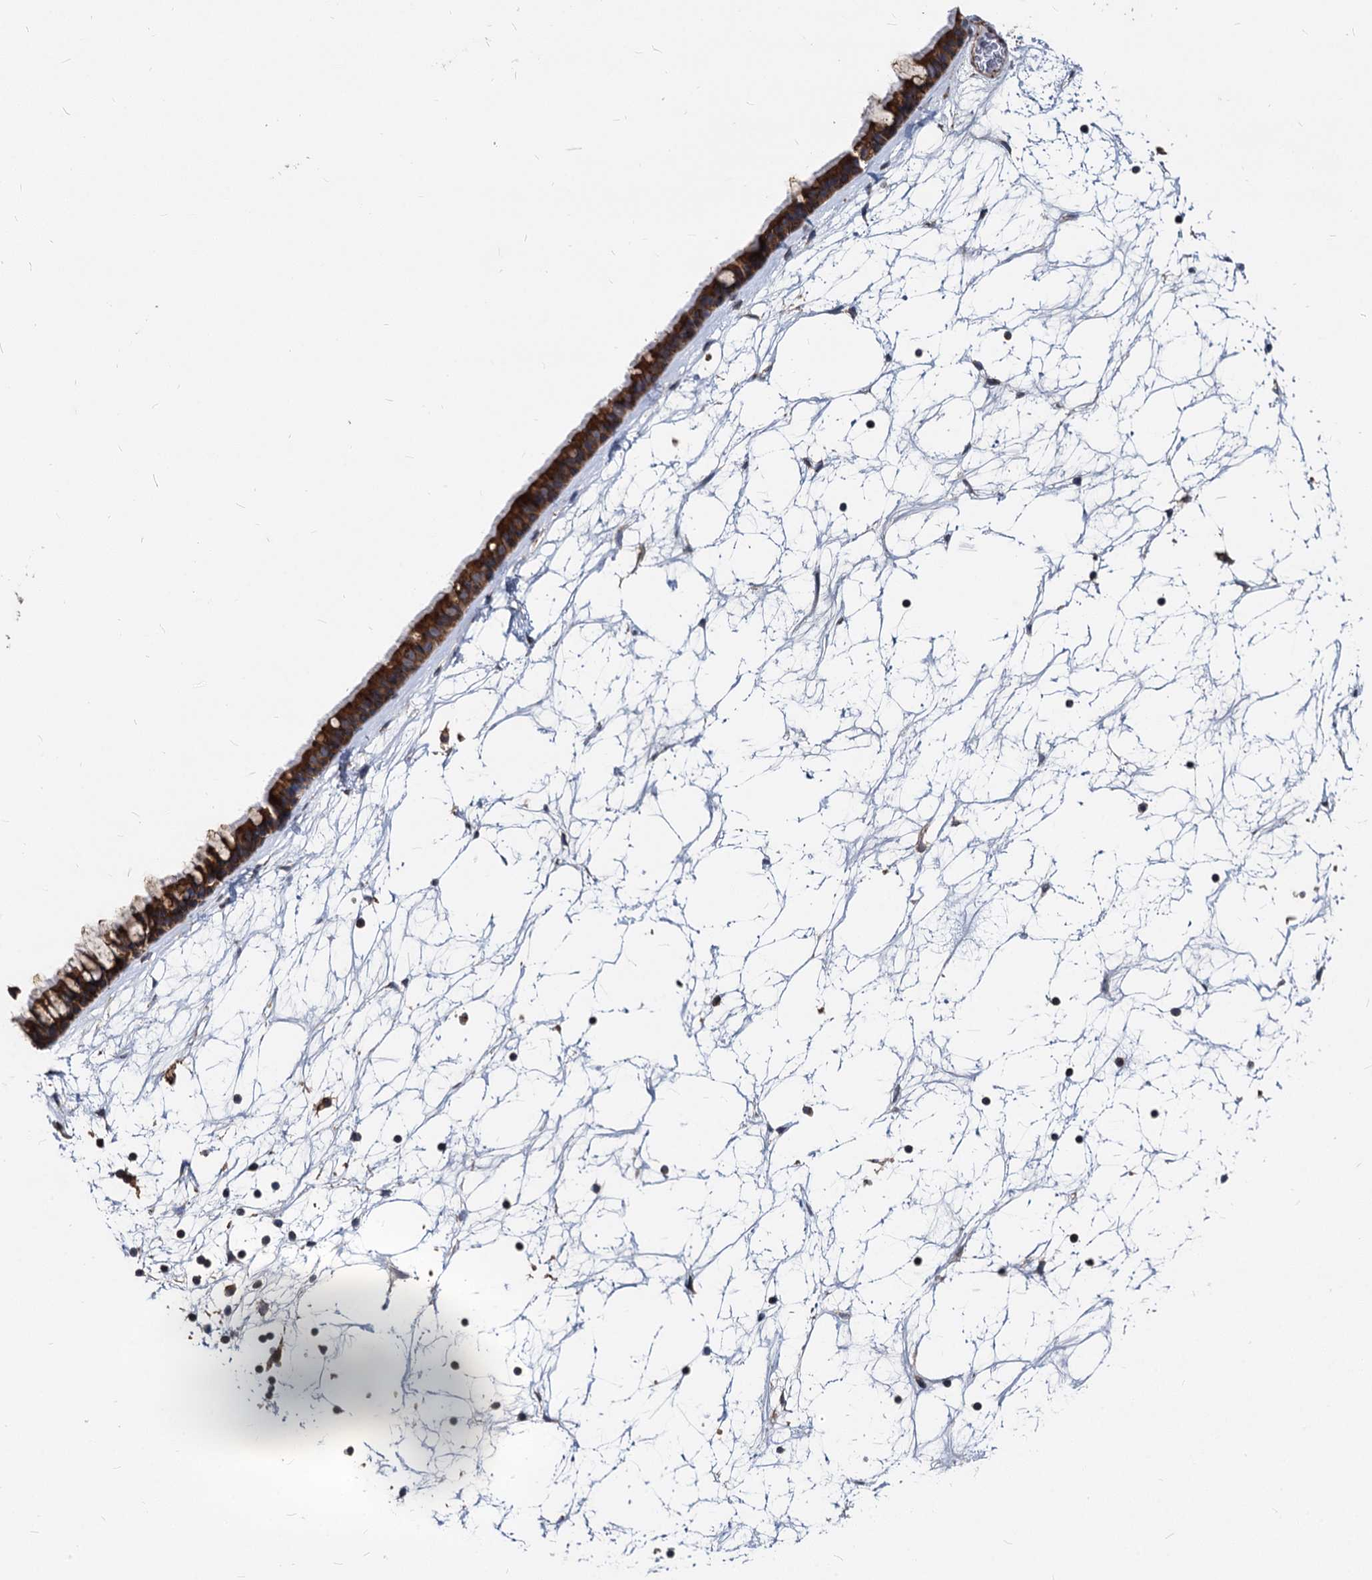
{"staining": {"intensity": "strong", "quantity": ">75%", "location": "cytoplasmic/membranous"}, "tissue": "nasopharynx", "cell_type": "Respiratory epithelial cells", "image_type": "normal", "snomed": [{"axis": "morphology", "description": "Normal tissue, NOS"}, {"axis": "topography", "description": "Nasopharynx"}], "caption": "Respiratory epithelial cells show high levels of strong cytoplasmic/membranous expression in about >75% of cells in unremarkable nasopharynx. Nuclei are stained in blue.", "gene": "STIM1", "patient": {"sex": "male", "age": 64}}